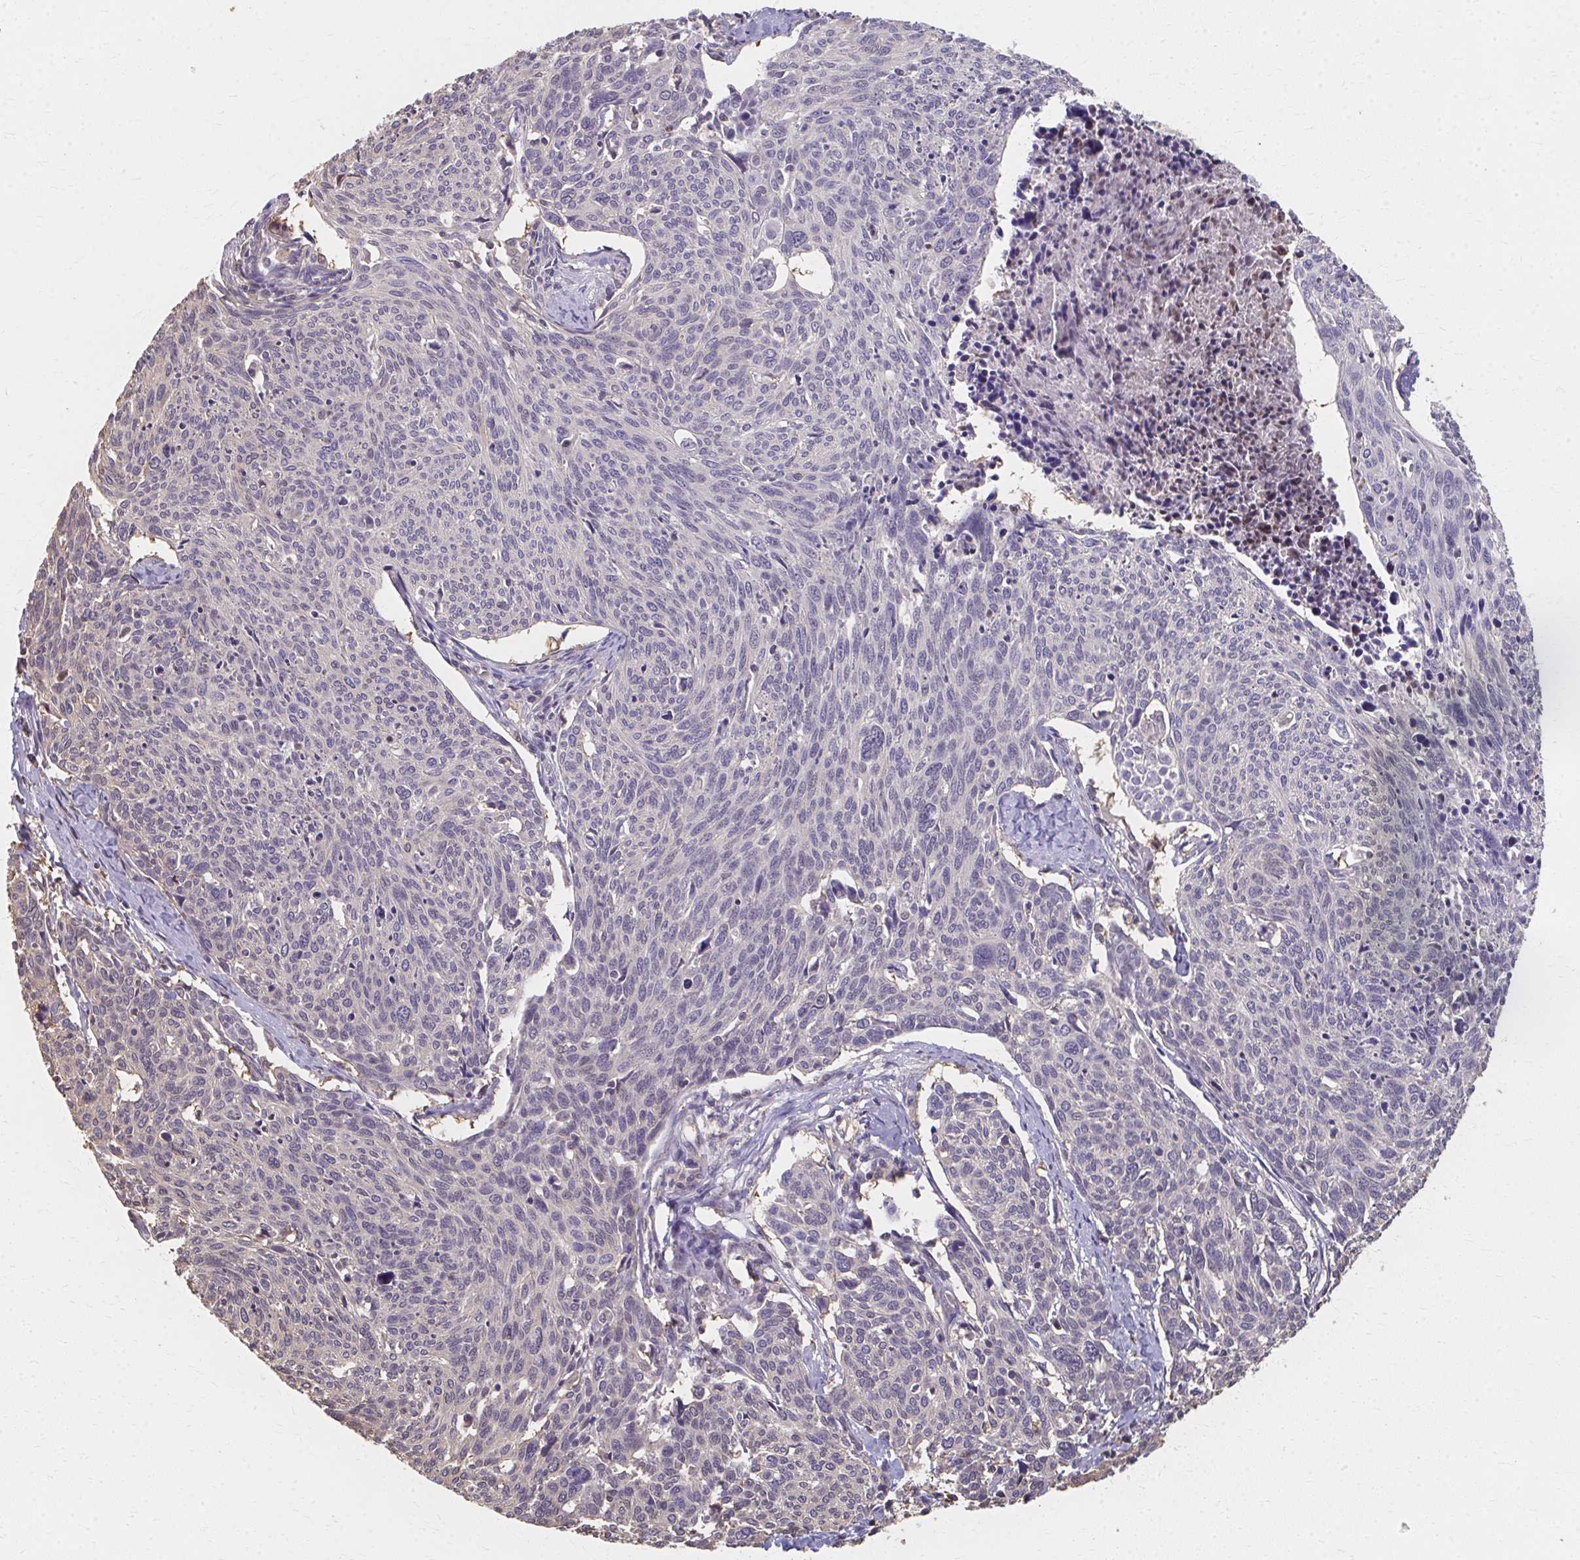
{"staining": {"intensity": "negative", "quantity": "none", "location": "none"}, "tissue": "cervical cancer", "cell_type": "Tumor cells", "image_type": "cancer", "snomed": [{"axis": "morphology", "description": "Squamous cell carcinoma, NOS"}, {"axis": "topography", "description": "Cervix"}], "caption": "Micrograph shows no protein positivity in tumor cells of squamous cell carcinoma (cervical) tissue.", "gene": "RABGAP1L", "patient": {"sex": "female", "age": 49}}